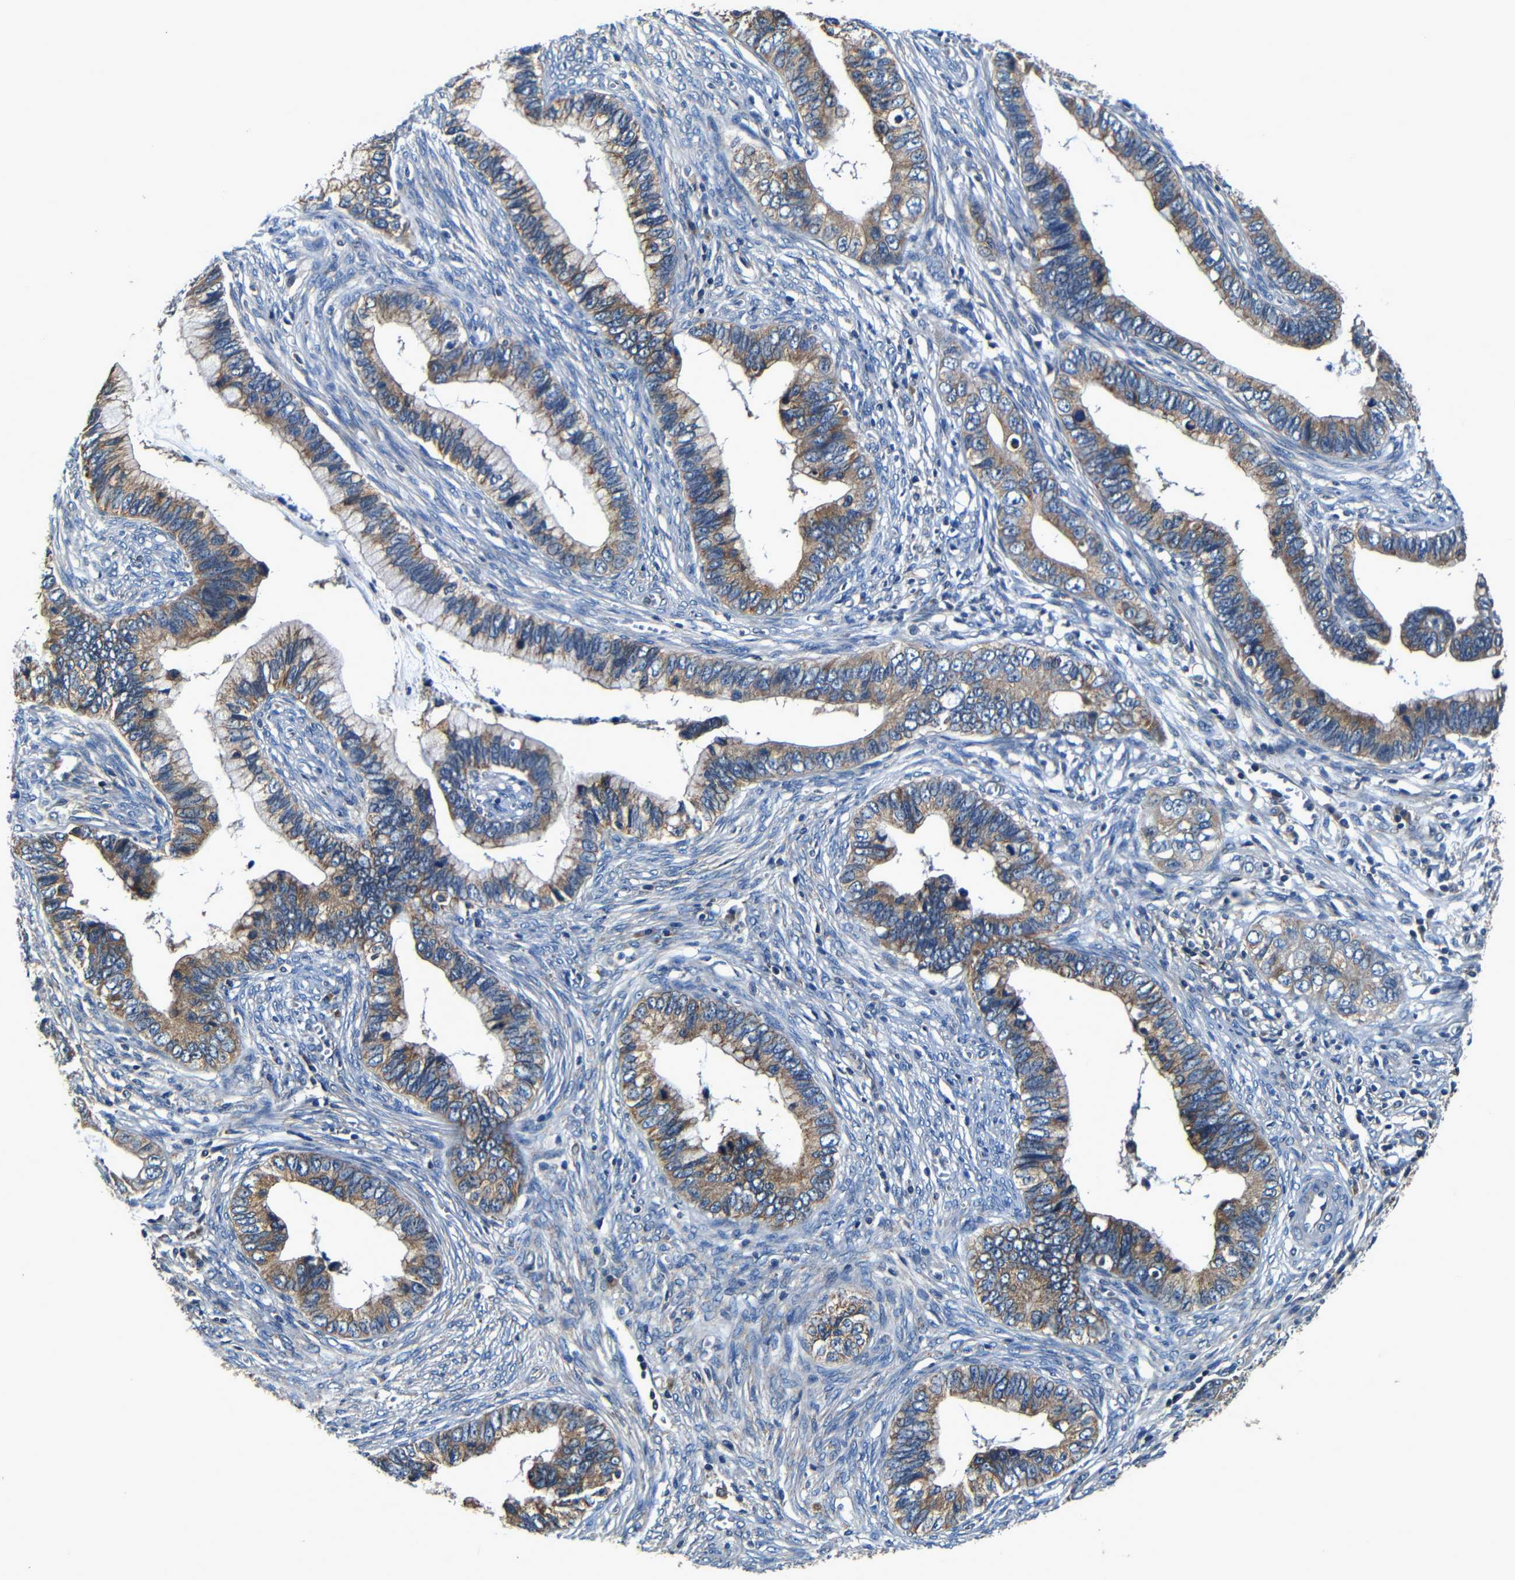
{"staining": {"intensity": "moderate", "quantity": ">75%", "location": "cytoplasmic/membranous"}, "tissue": "cervical cancer", "cell_type": "Tumor cells", "image_type": "cancer", "snomed": [{"axis": "morphology", "description": "Adenocarcinoma, NOS"}, {"axis": "topography", "description": "Cervix"}], "caption": "There is medium levels of moderate cytoplasmic/membranous staining in tumor cells of cervical cancer, as demonstrated by immunohistochemical staining (brown color).", "gene": "MTX1", "patient": {"sex": "female", "age": 44}}